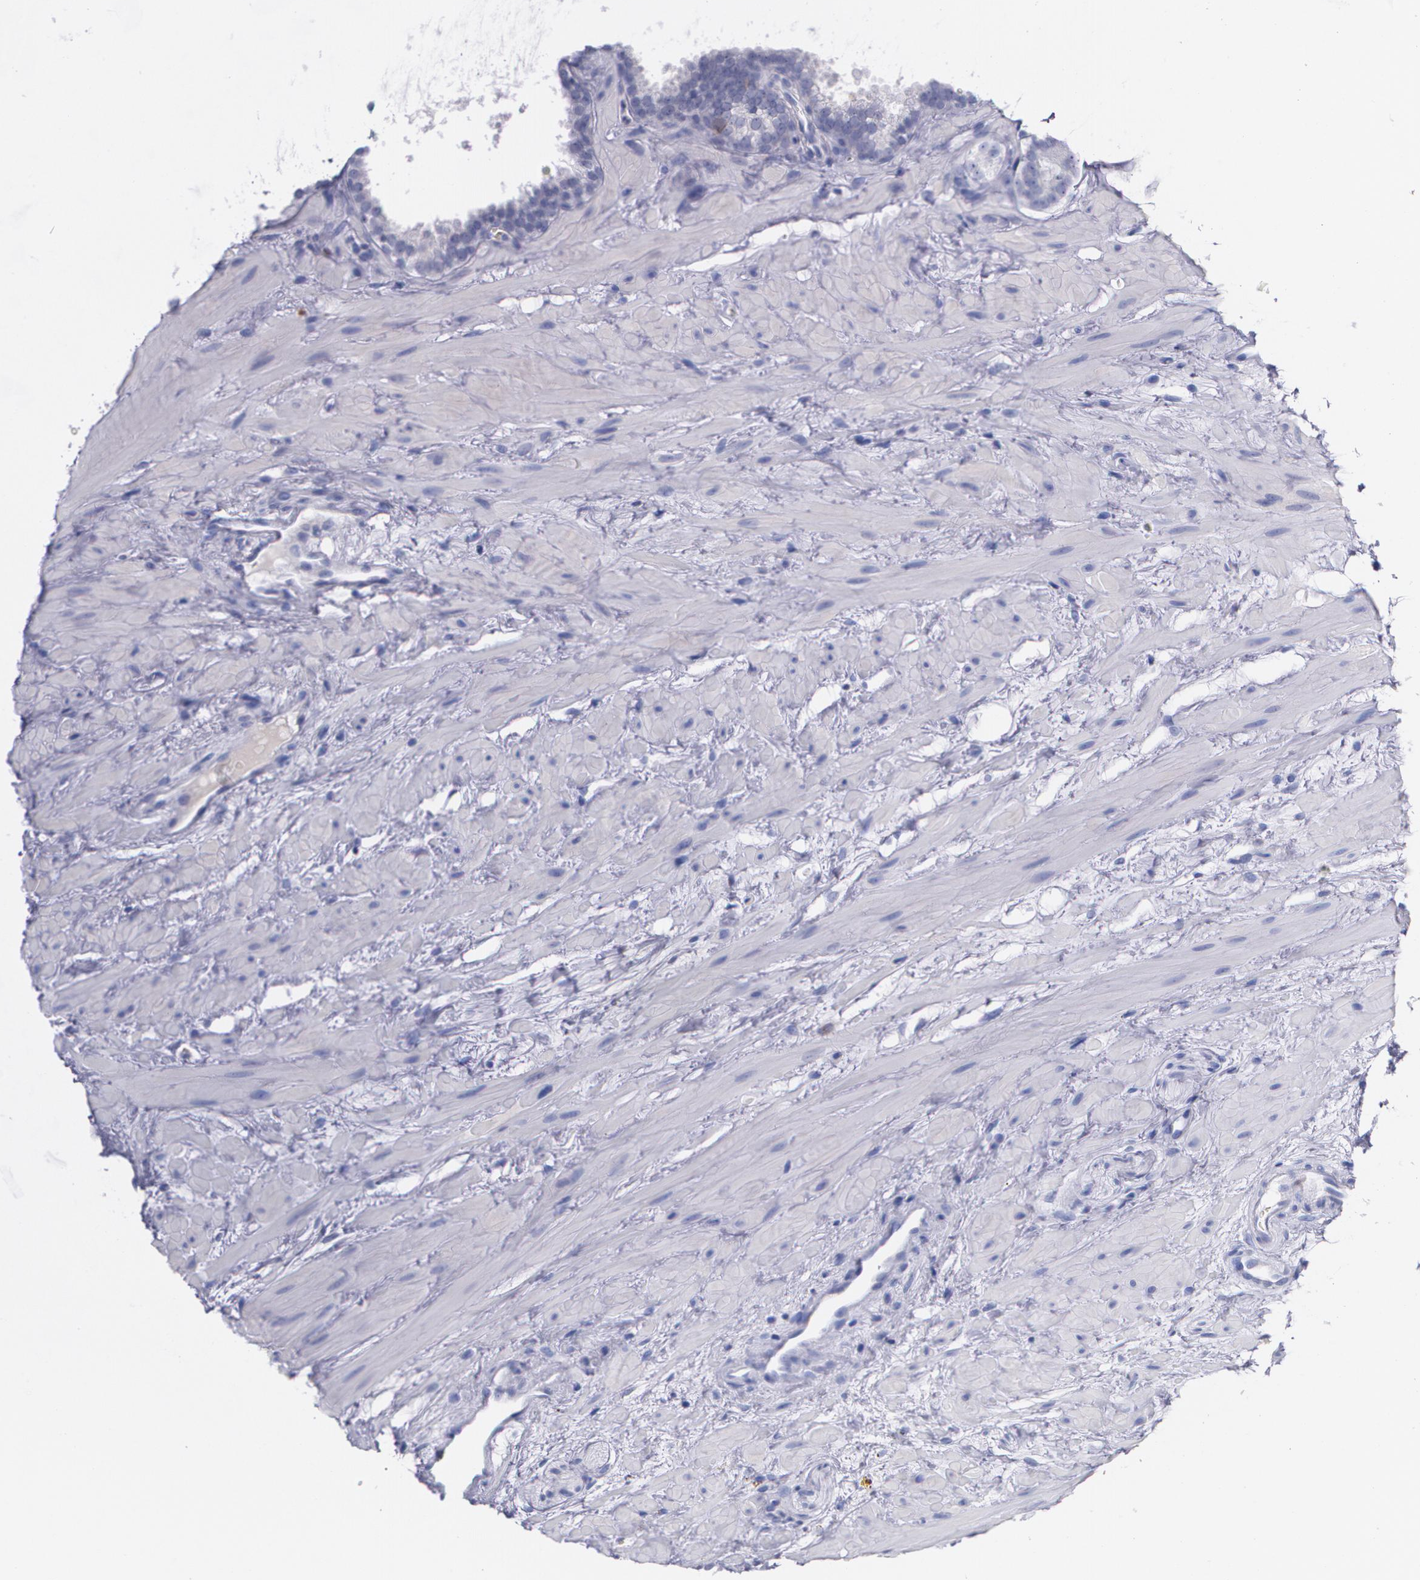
{"staining": {"intensity": "strong", "quantity": "<25%", "location": "cytoplasmic/membranous"}, "tissue": "prostate cancer", "cell_type": "Tumor cells", "image_type": "cancer", "snomed": [{"axis": "morphology", "description": "Adenocarcinoma, Low grade"}, {"axis": "topography", "description": "Prostate"}], "caption": "Immunohistochemical staining of prostate low-grade adenocarcinoma exhibits strong cytoplasmic/membranous protein expression in approximately <25% of tumor cells.", "gene": "HMMR", "patient": {"sex": "male", "age": 57}}